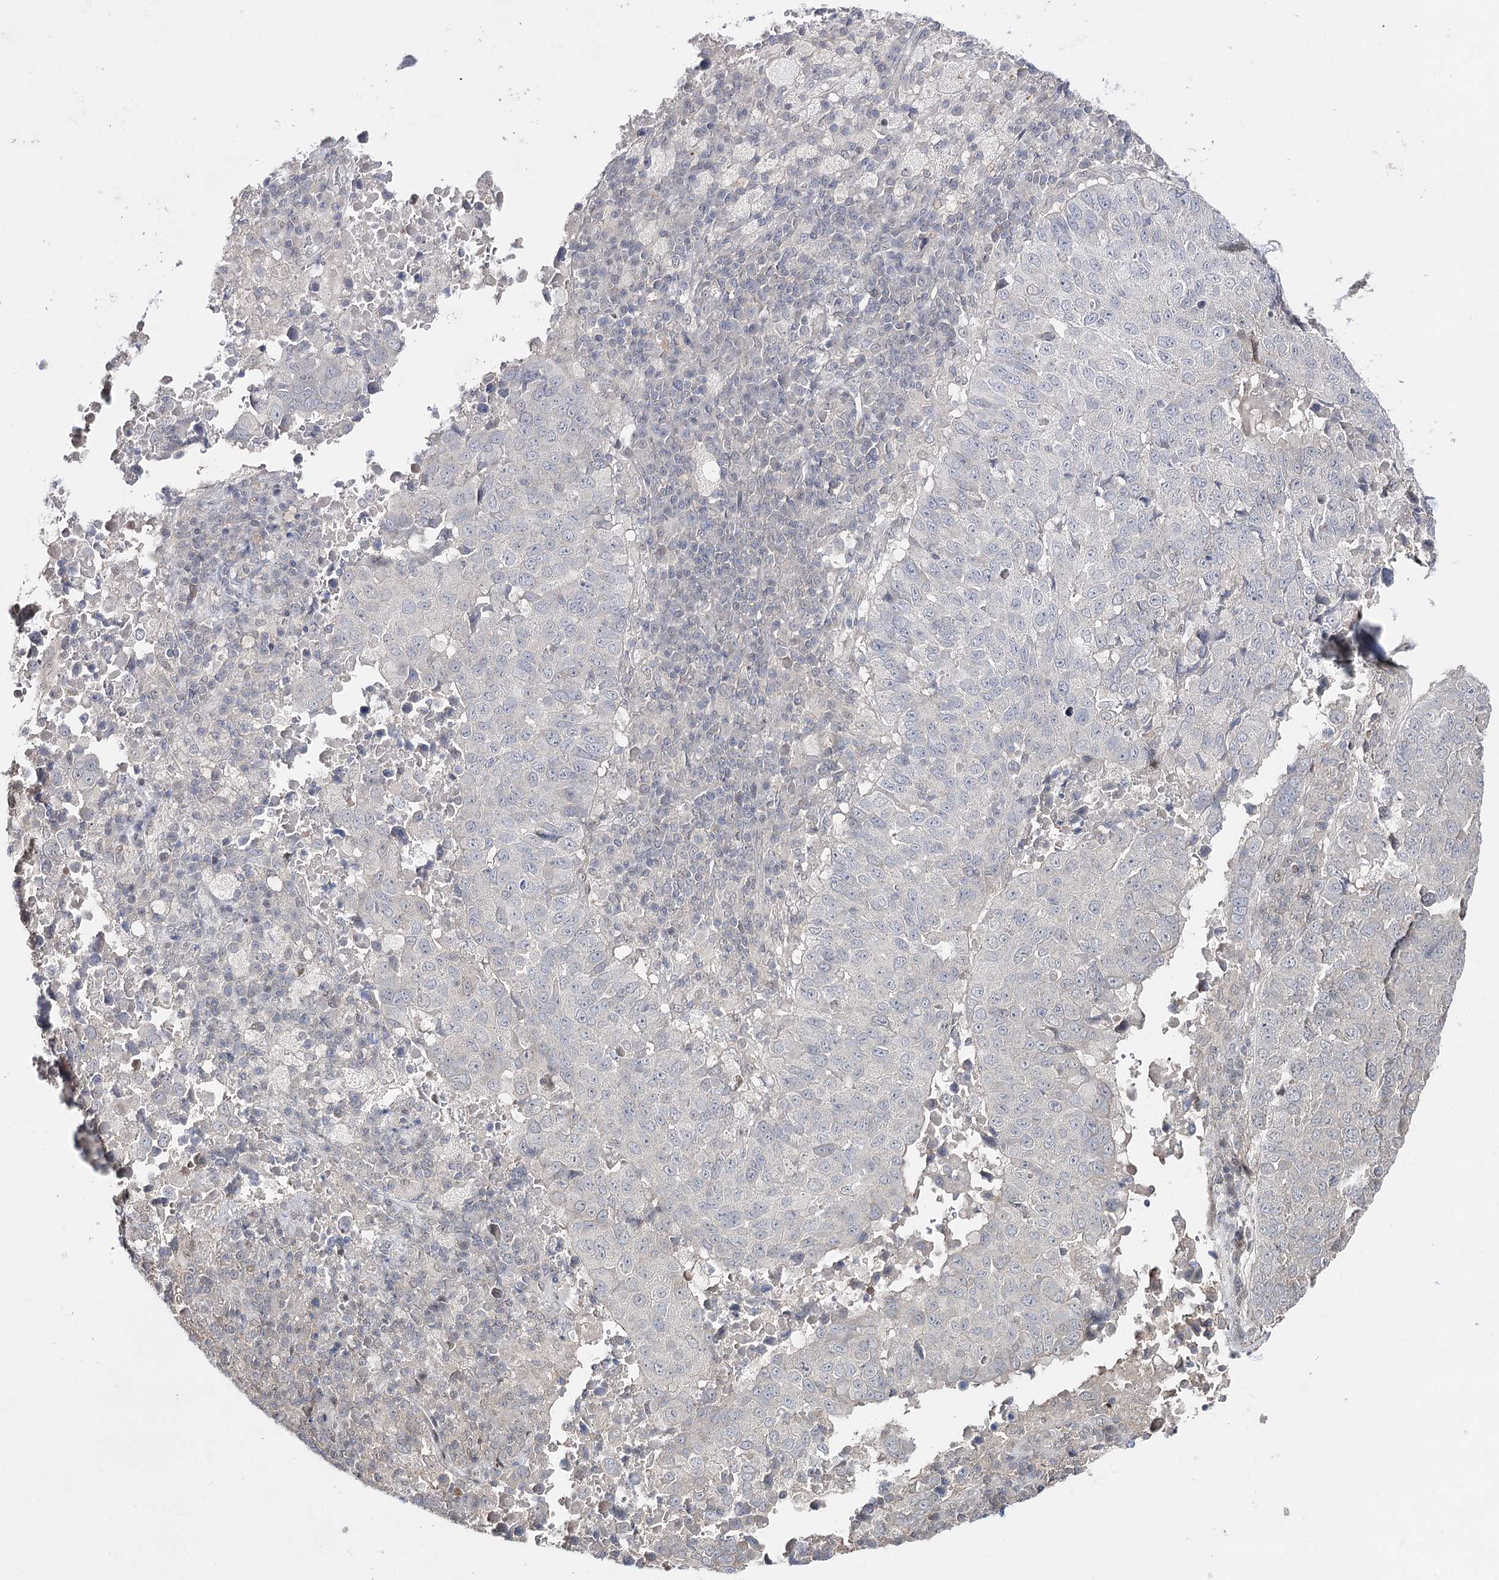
{"staining": {"intensity": "negative", "quantity": "none", "location": "none"}, "tissue": "lung cancer", "cell_type": "Tumor cells", "image_type": "cancer", "snomed": [{"axis": "morphology", "description": "Squamous cell carcinoma, NOS"}, {"axis": "topography", "description": "Lung"}], "caption": "DAB (3,3'-diaminobenzidine) immunohistochemical staining of human squamous cell carcinoma (lung) reveals no significant expression in tumor cells.", "gene": "HSD11B2", "patient": {"sex": "male", "age": 73}}